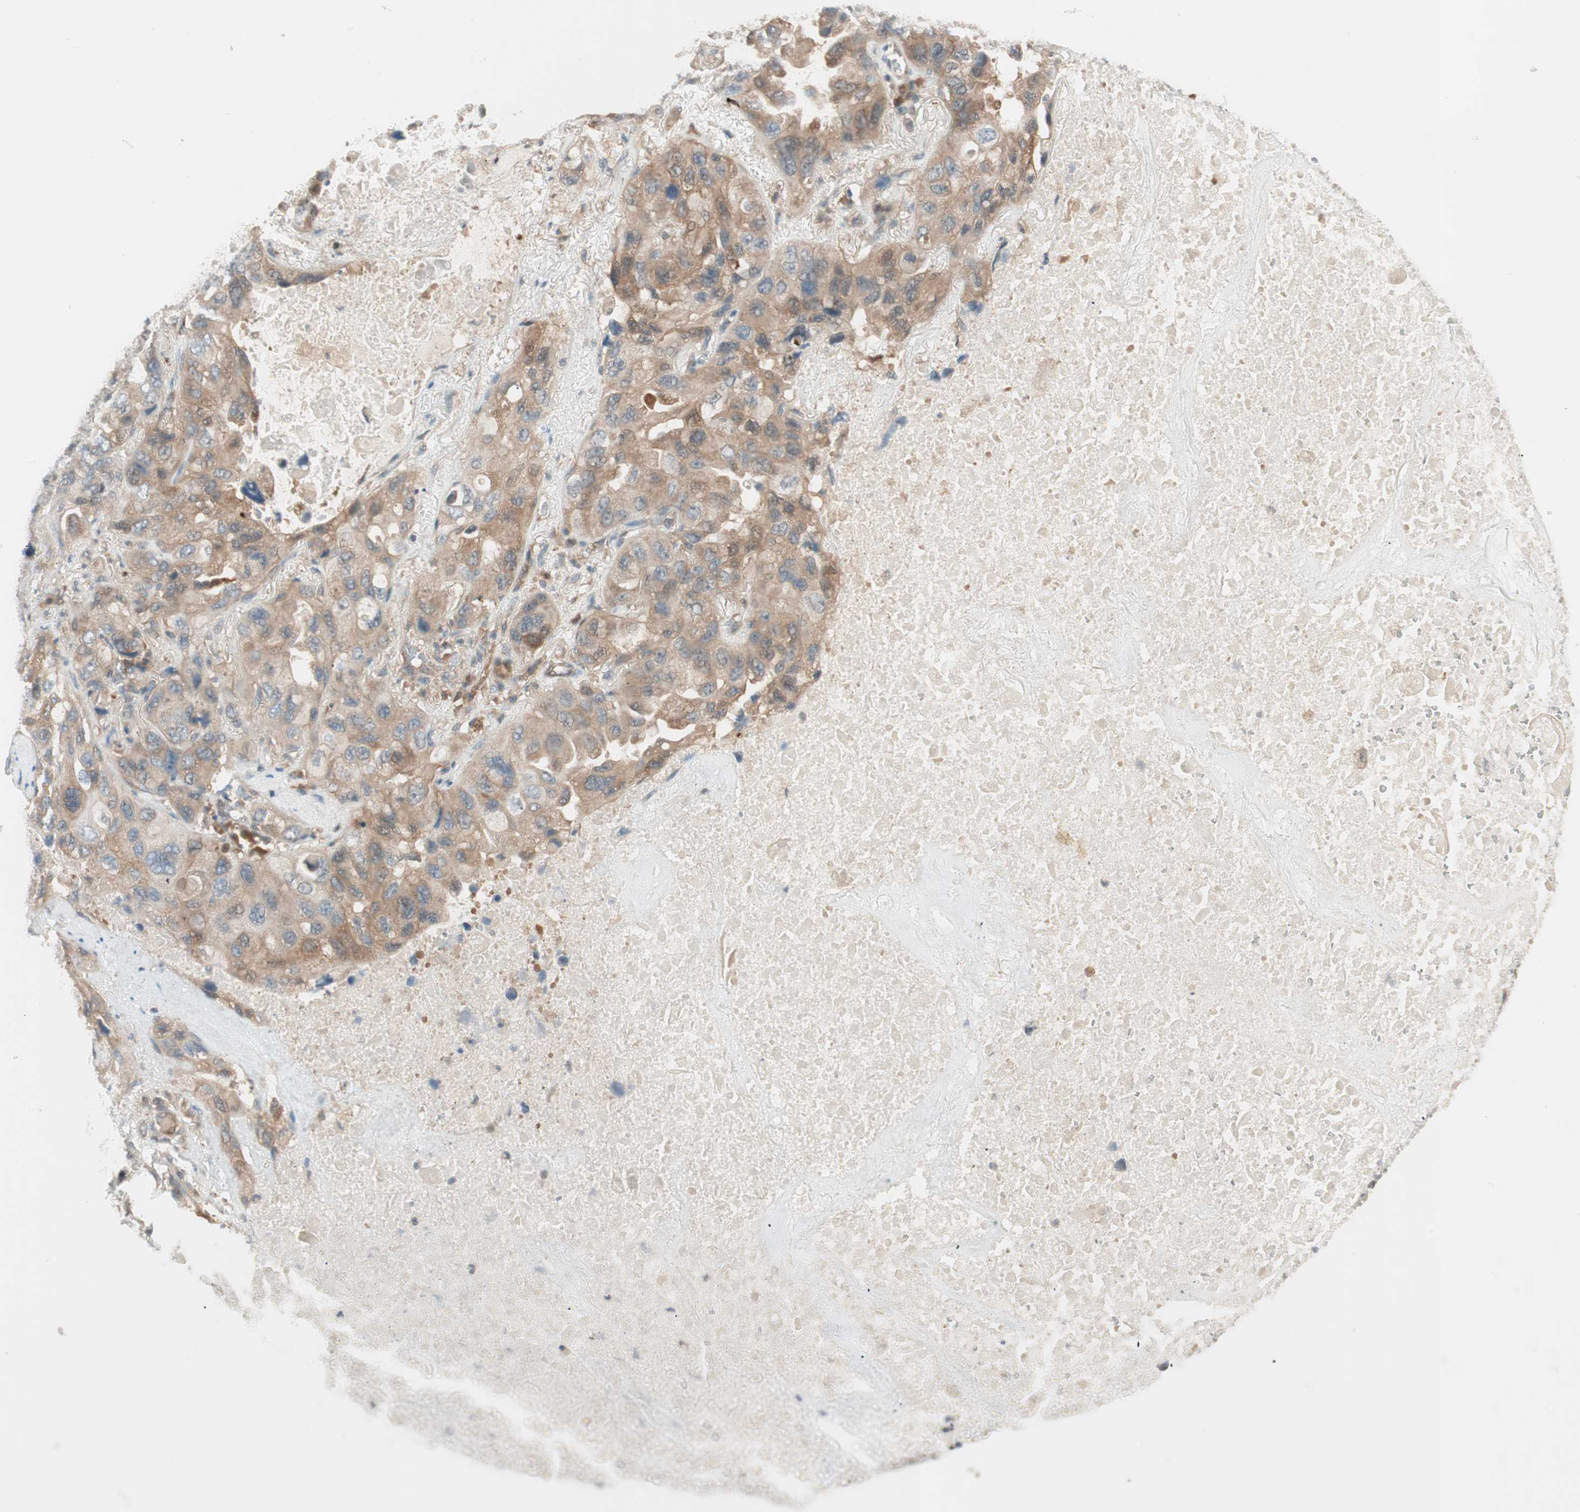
{"staining": {"intensity": "moderate", "quantity": ">75%", "location": "cytoplasmic/membranous"}, "tissue": "lung cancer", "cell_type": "Tumor cells", "image_type": "cancer", "snomed": [{"axis": "morphology", "description": "Squamous cell carcinoma, NOS"}, {"axis": "topography", "description": "Lung"}], "caption": "A medium amount of moderate cytoplasmic/membranous staining is seen in about >75% of tumor cells in squamous cell carcinoma (lung) tissue.", "gene": "GALT", "patient": {"sex": "female", "age": 73}}